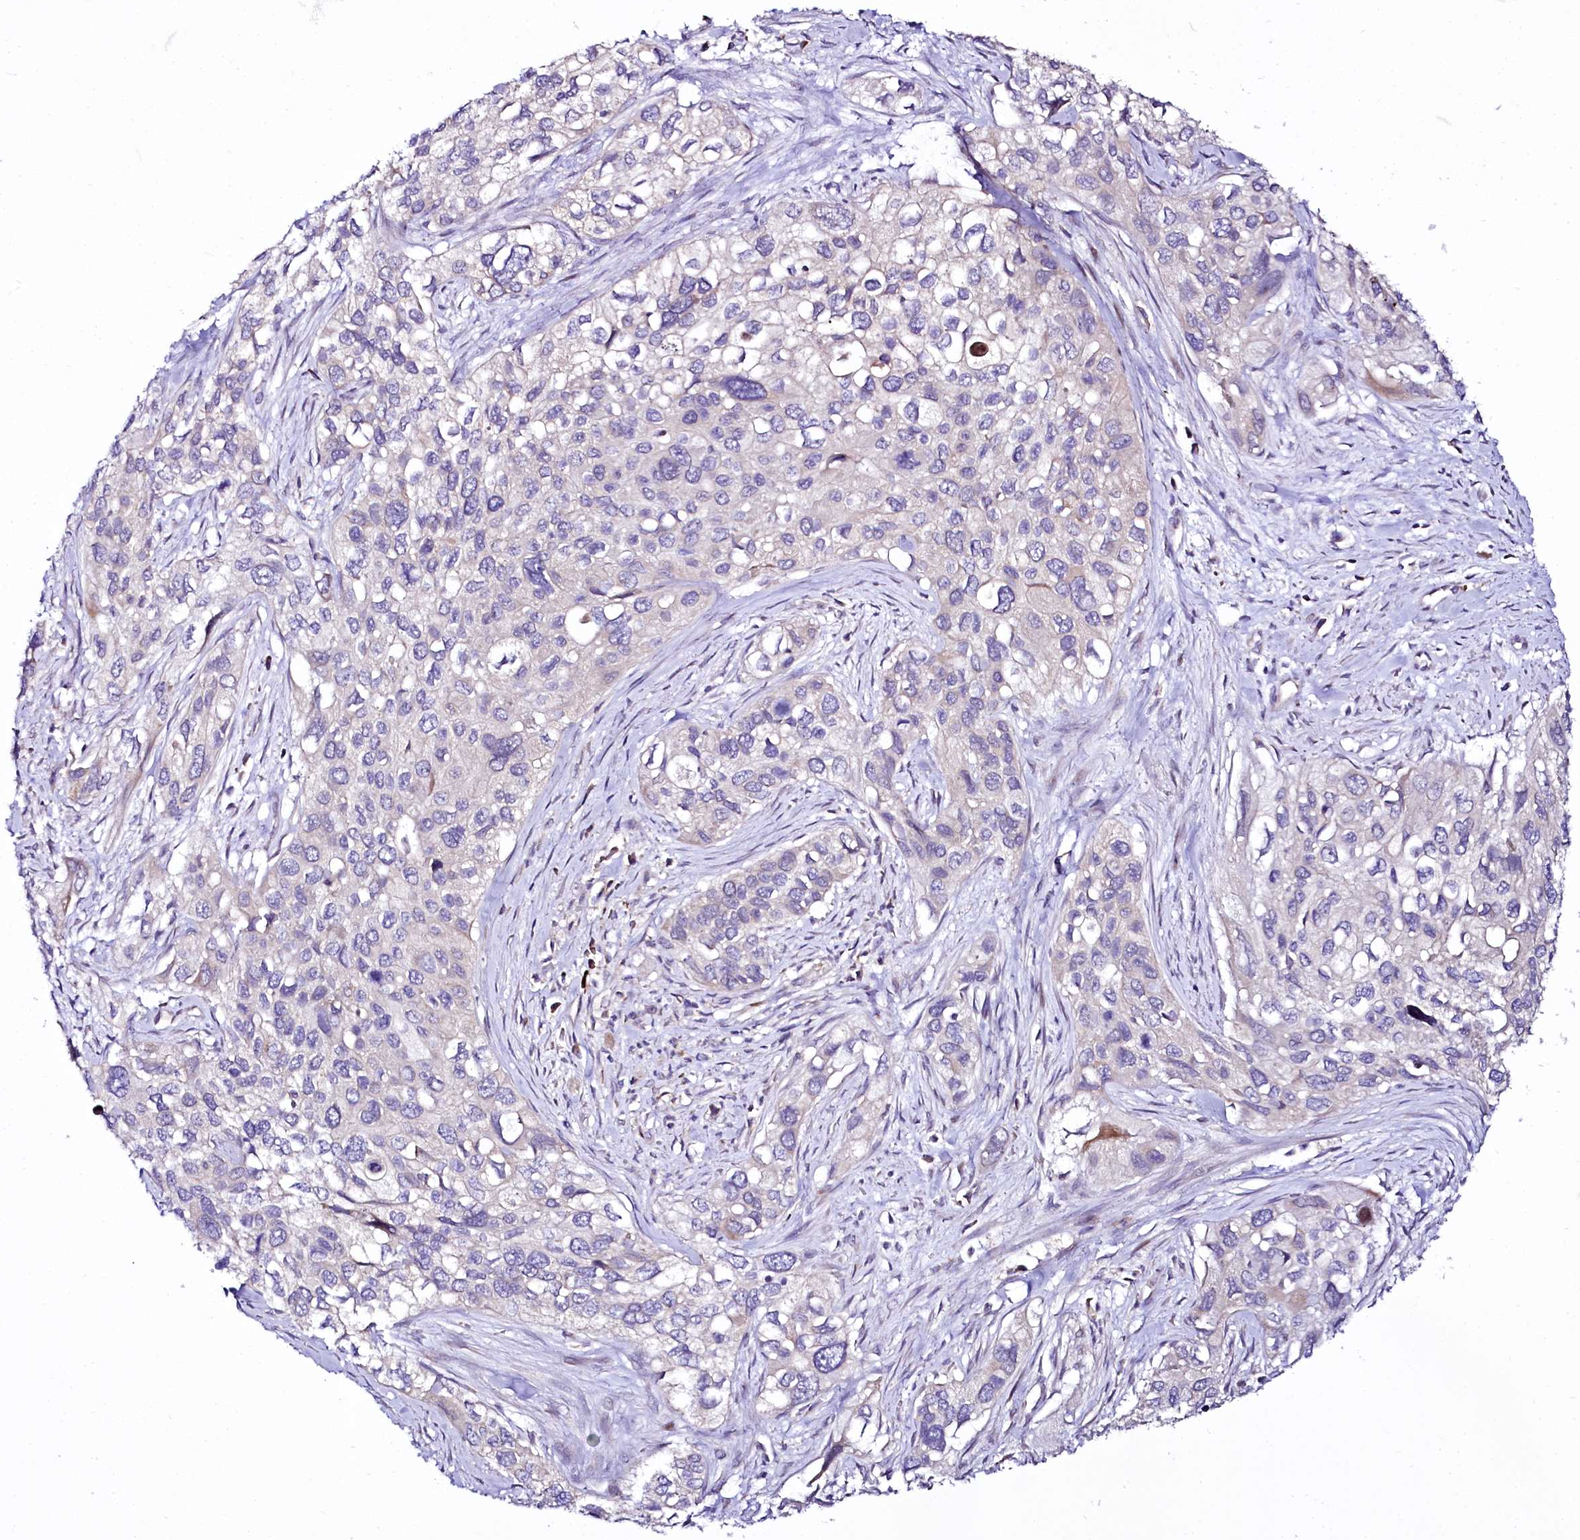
{"staining": {"intensity": "negative", "quantity": "none", "location": "none"}, "tissue": "cervical cancer", "cell_type": "Tumor cells", "image_type": "cancer", "snomed": [{"axis": "morphology", "description": "Squamous cell carcinoma, NOS"}, {"axis": "topography", "description": "Cervix"}], "caption": "This is an IHC image of human cervical cancer (squamous cell carcinoma). There is no expression in tumor cells.", "gene": "ZC3H12C", "patient": {"sex": "female", "age": 55}}